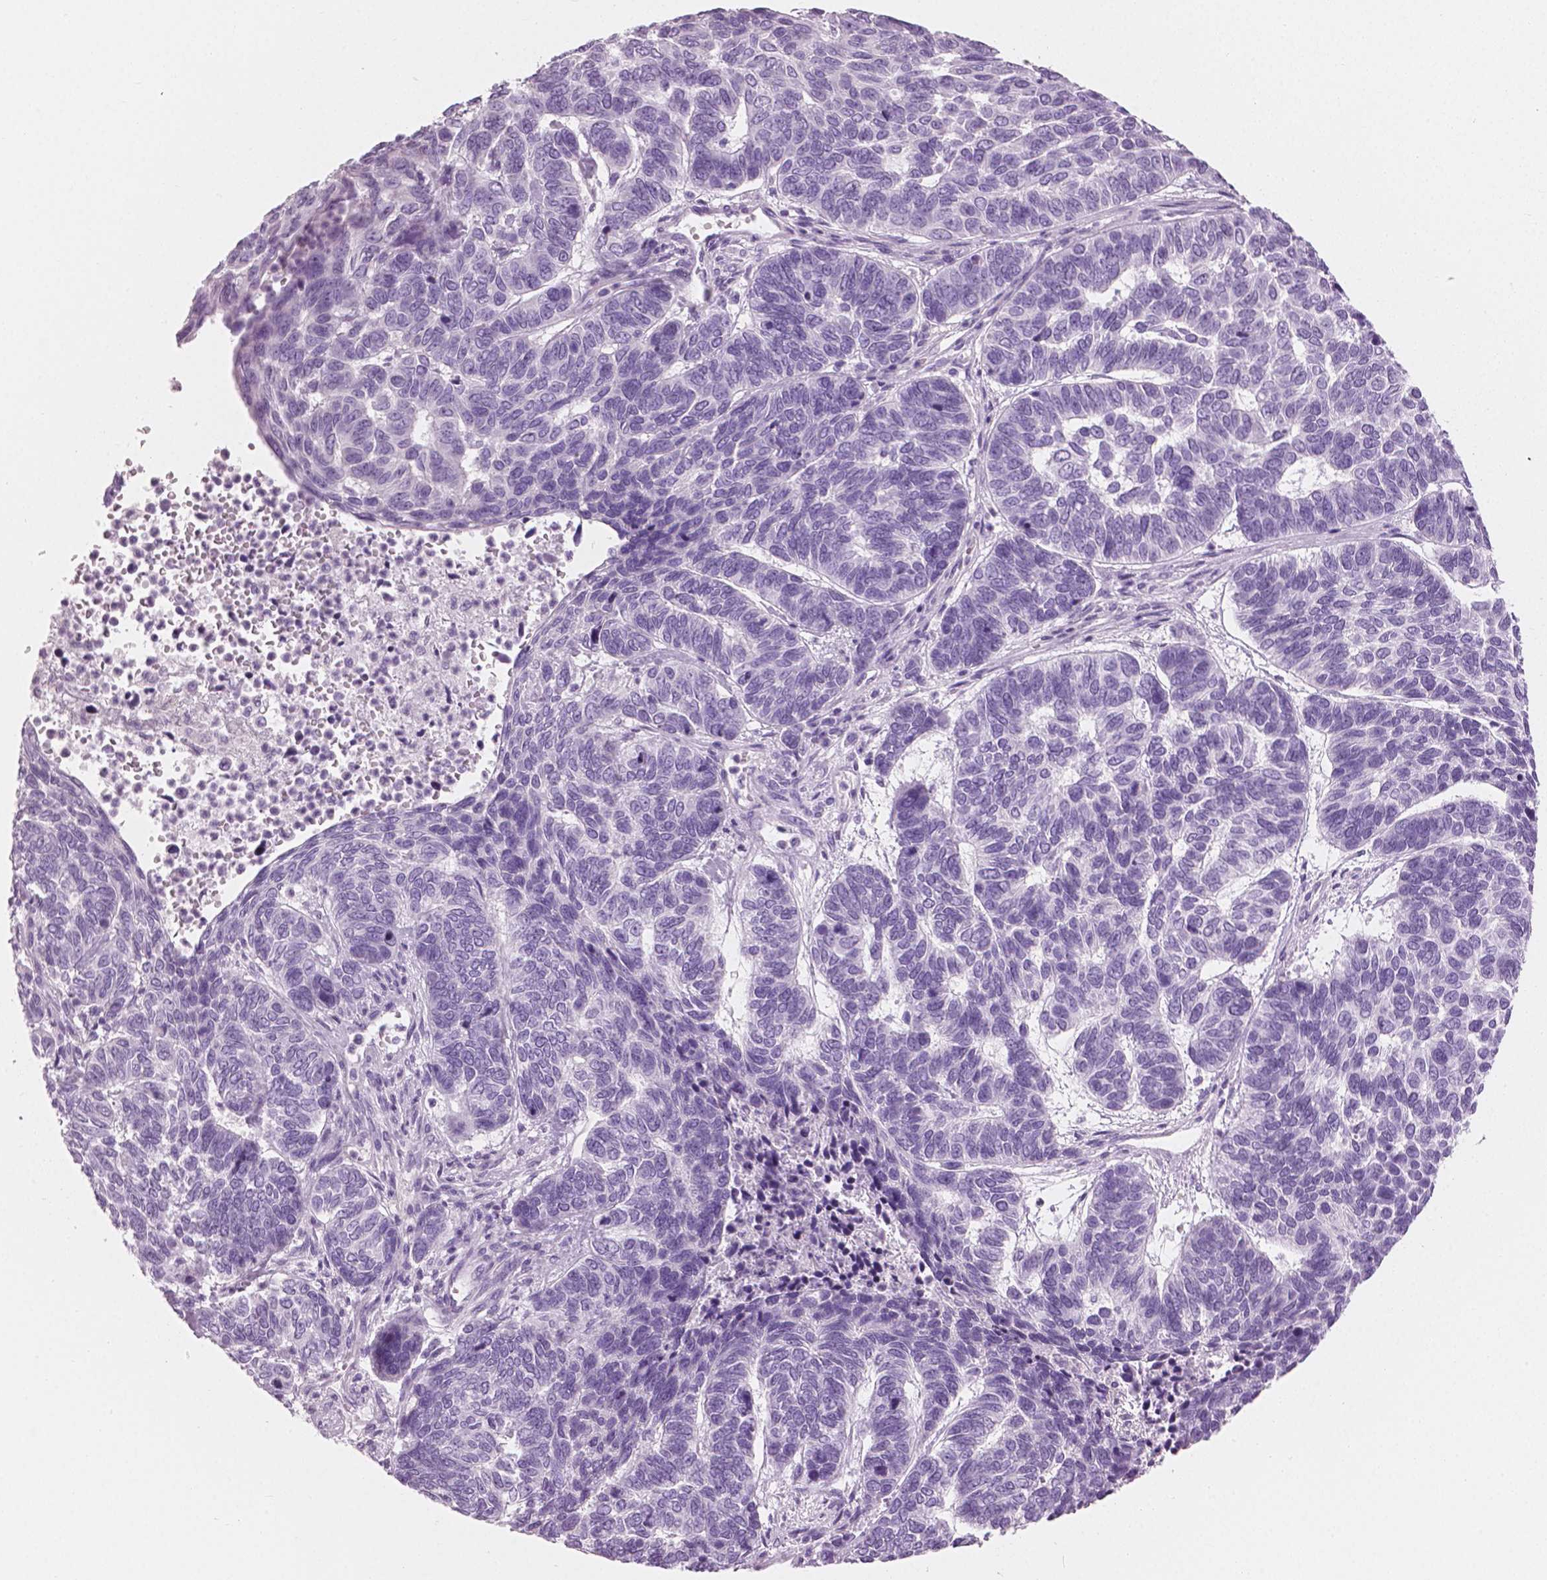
{"staining": {"intensity": "negative", "quantity": "none", "location": "none"}, "tissue": "skin cancer", "cell_type": "Tumor cells", "image_type": "cancer", "snomed": [{"axis": "morphology", "description": "Basal cell carcinoma"}, {"axis": "topography", "description": "Skin"}], "caption": "Immunohistochemical staining of skin cancer exhibits no significant expression in tumor cells.", "gene": "PLIN4", "patient": {"sex": "female", "age": 65}}